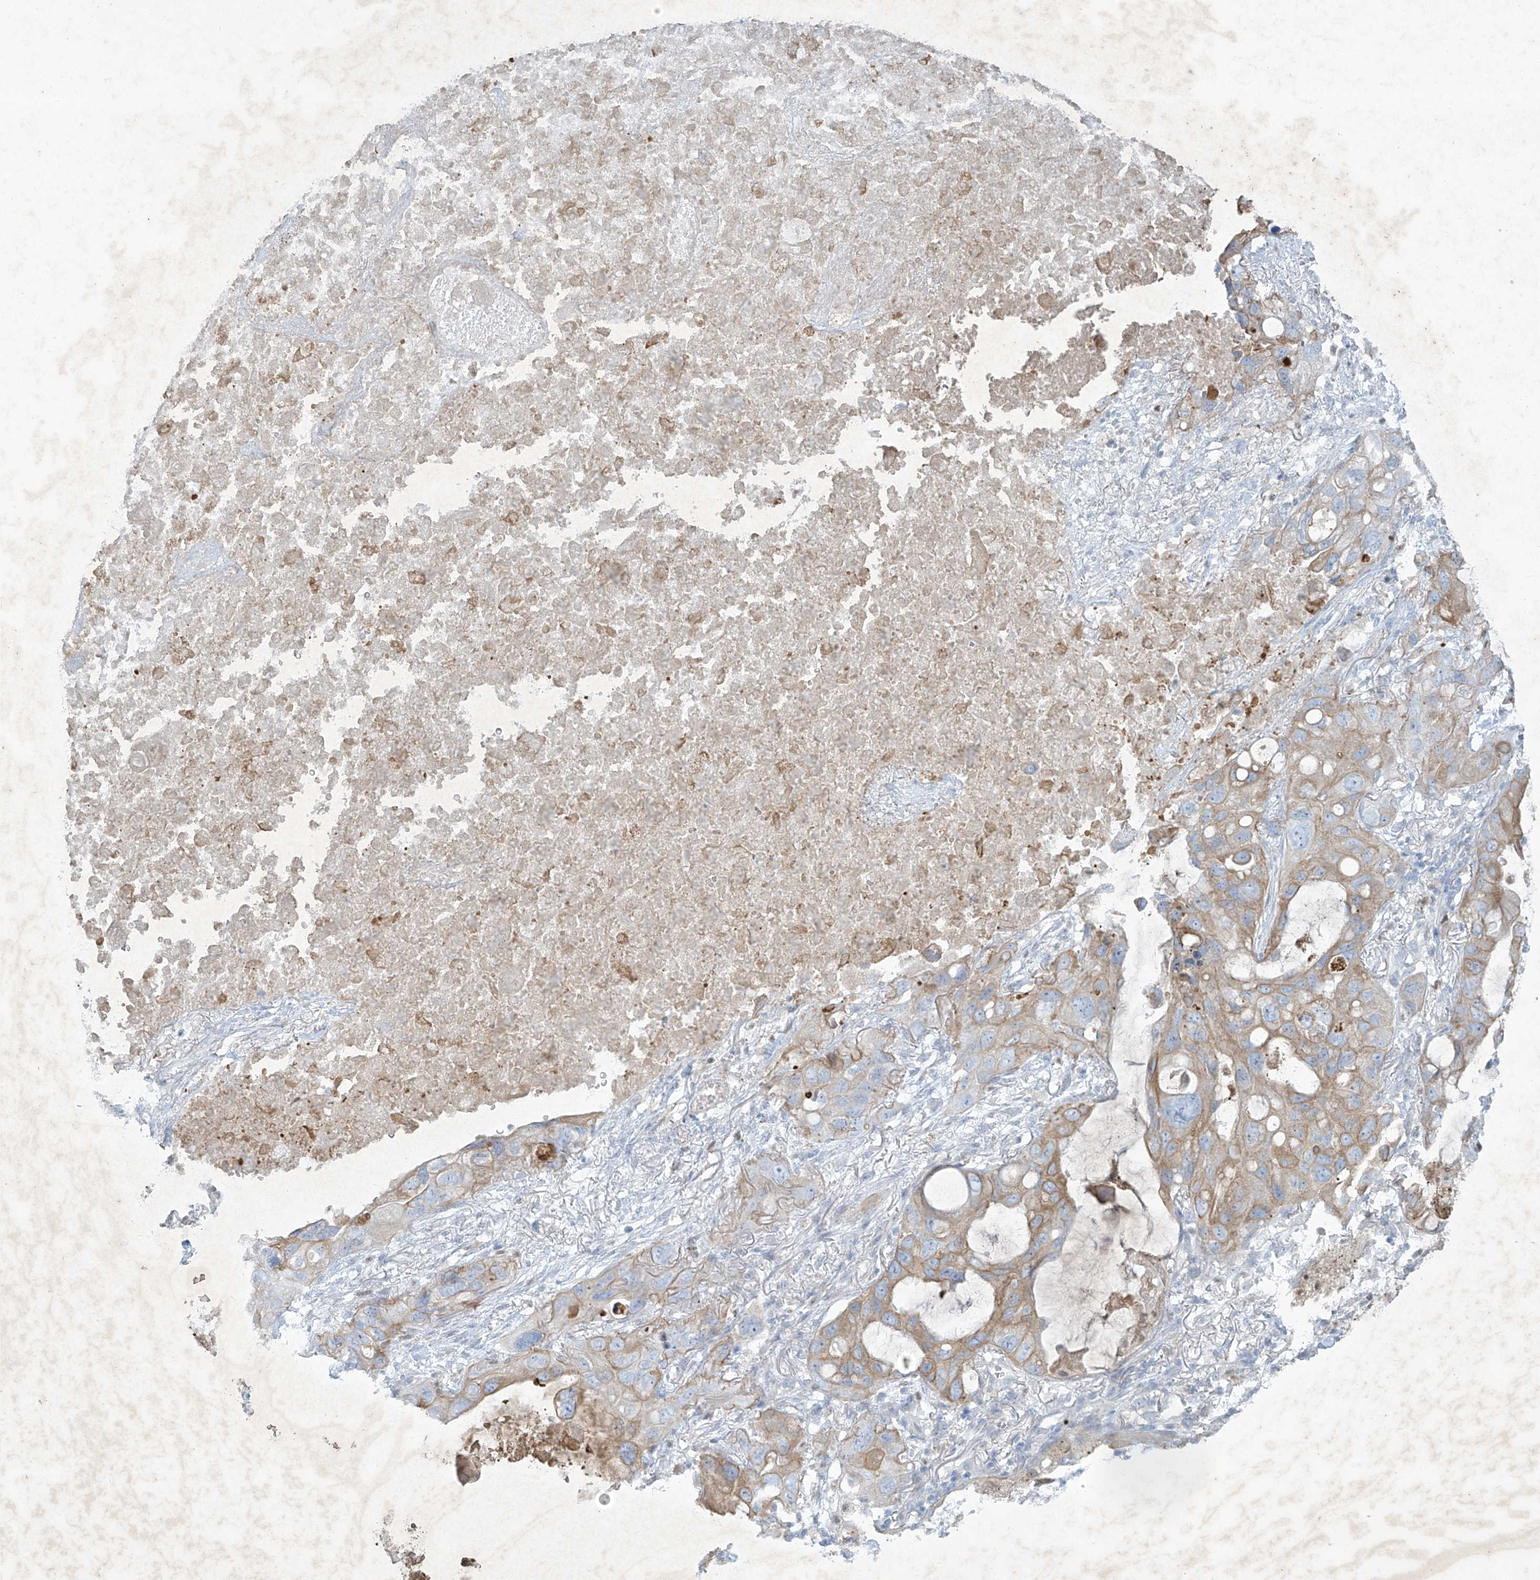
{"staining": {"intensity": "moderate", "quantity": ">75%", "location": "cytoplasmic/membranous"}, "tissue": "lung cancer", "cell_type": "Tumor cells", "image_type": "cancer", "snomed": [{"axis": "morphology", "description": "Squamous cell carcinoma, NOS"}, {"axis": "topography", "description": "Lung"}], "caption": "Moderate cytoplasmic/membranous expression for a protein is identified in approximately >75% of tumor cells of squamous cell carcinoma (lung) using IHC.", "gene": "TUBE1", "patient": {"sex": "female", "age": 73}}